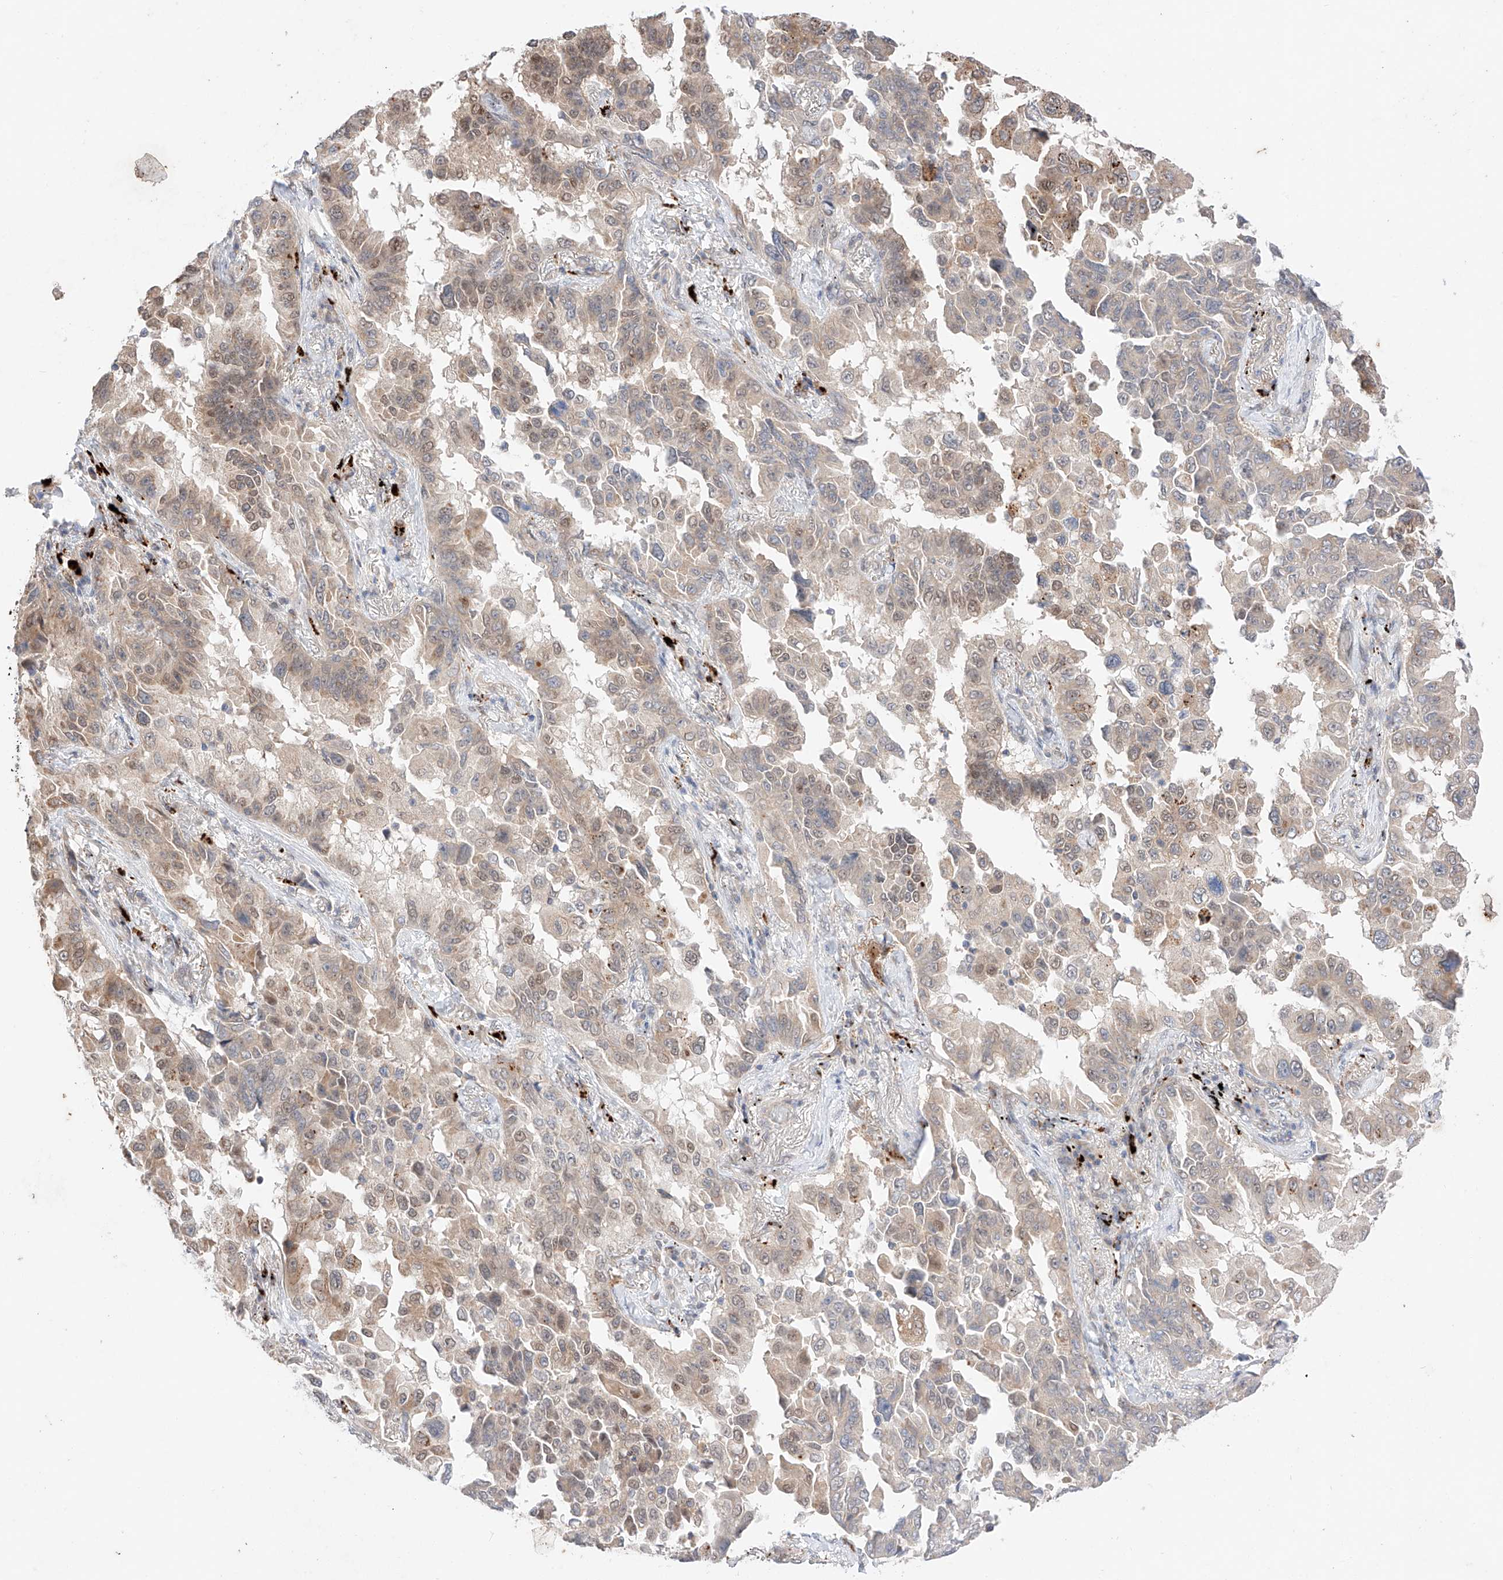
{"staining": {"intensity": "weak", "quantity": "25%-75%", "location": "cytoplasmic/membranous,nuclear"}, "tissue": "lung cancer", "cell_type": "Tumor cells", "image_type": "cancer", "snomed": [{"axis": "morphology", "description": "Adenocarcinoma, NOS"}, {"axis": "topography", "description": "Lung"}], "caption": "Adenocarcinoma (lung) was stained to show a protein in brown. There is low levels of weak cytoplasmic/membranous and nuclear staining in approximately 25%-75% of tumor cells.", "gene": "GCNT1", "patient": {"sex": "female", "age": 67}}